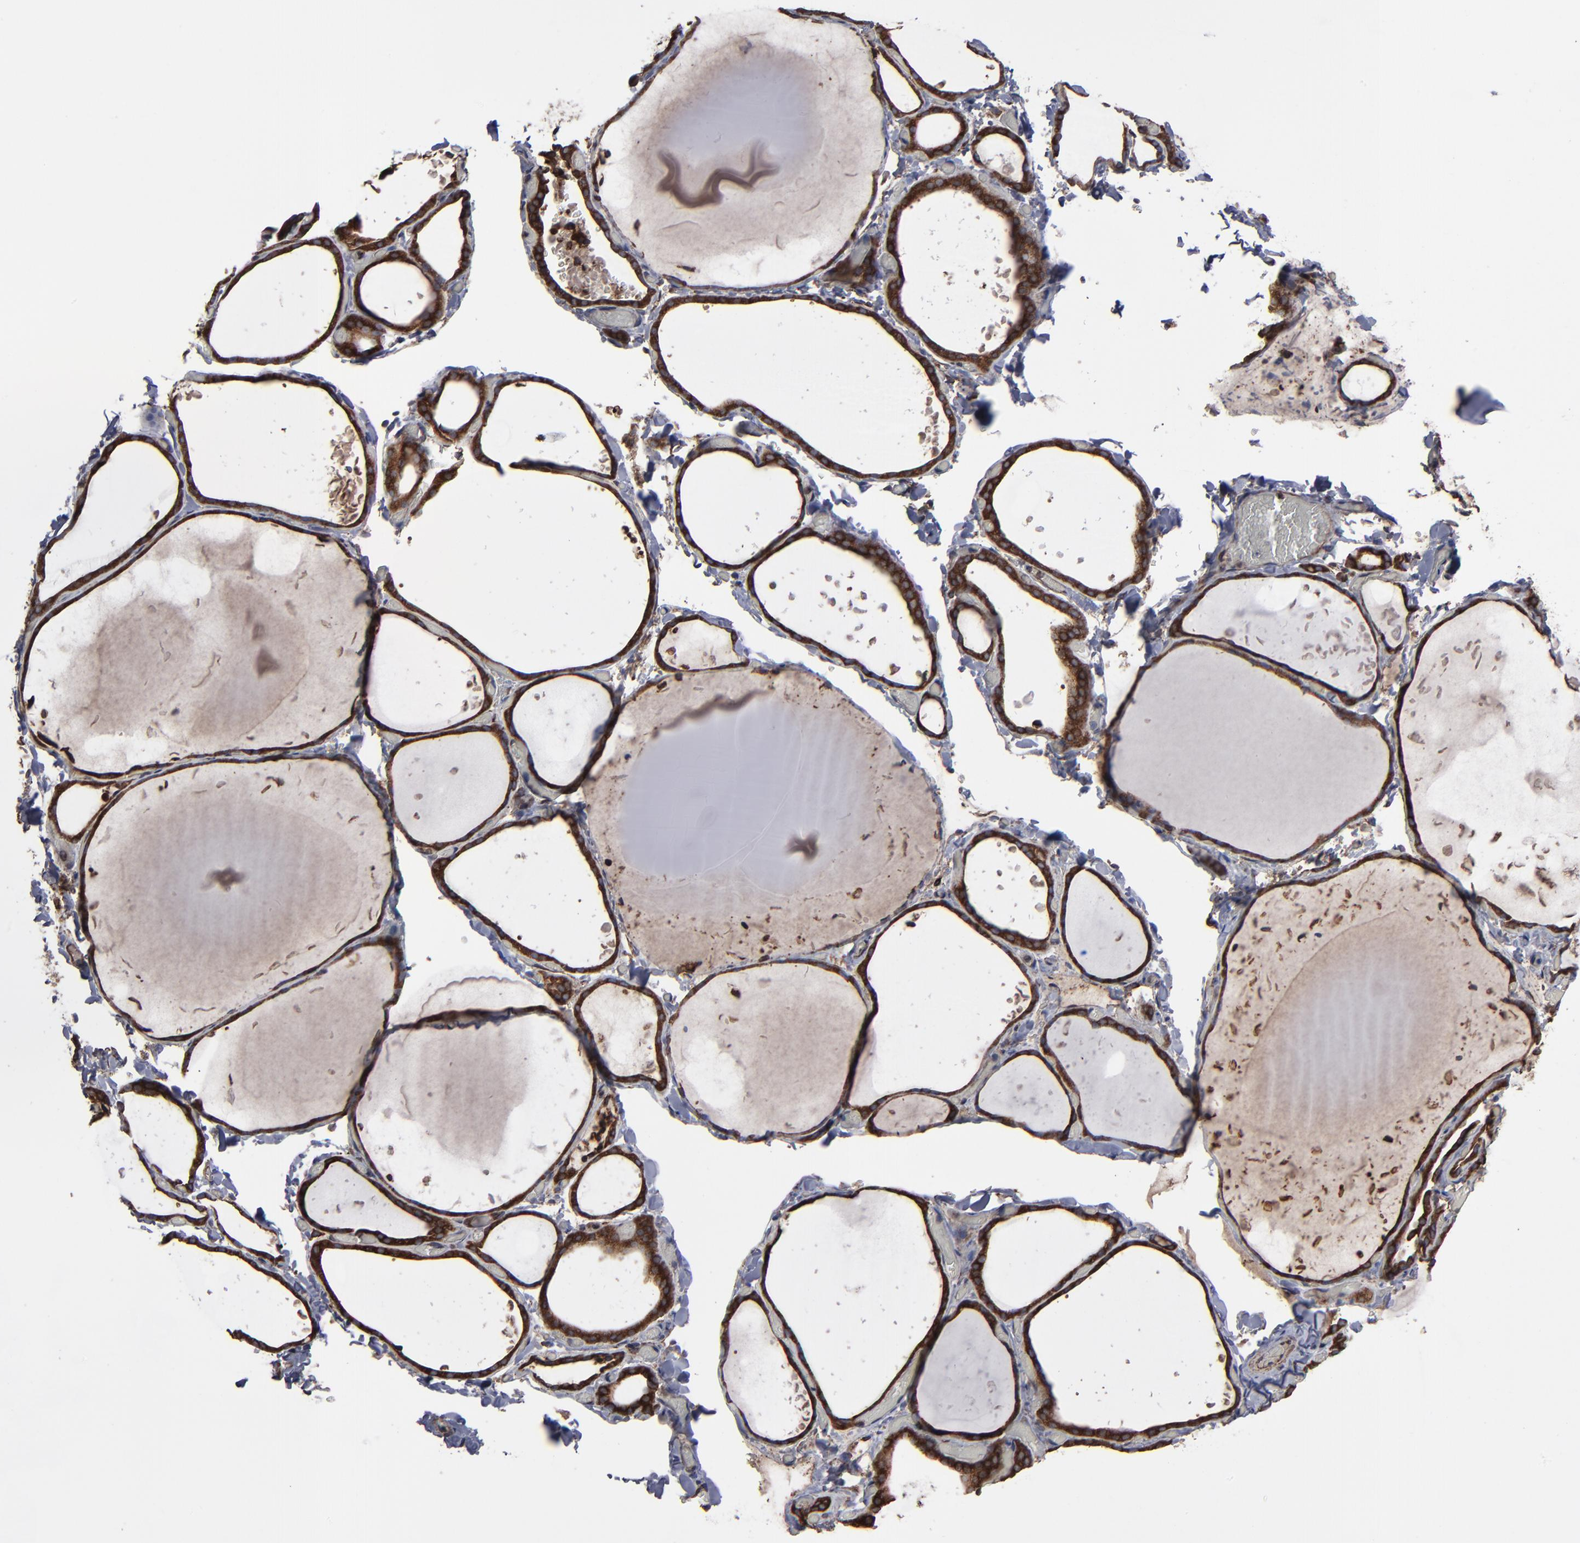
{"staining": {"intensity": "moderate", "quantity": ">75%", "location": "cytoplasmic/membranous"}, "tissue": "thyroid gland", "cell_type": "Glandular cells", "image_type": "normal", "snomed": [{"axis": "morphology", "description": "Normal tissue, NOS"}, {"axis": "topography", "description": "Thyroid gland"}], "caption": "Immunohistochemical staining of benign thyroid gland exhibits medium levels of moderate cytoplasmic/membranous staining in about >75% of glandular cells.", "gene": "CNIH1", "patient": {"sex": "female", "age": 22}}